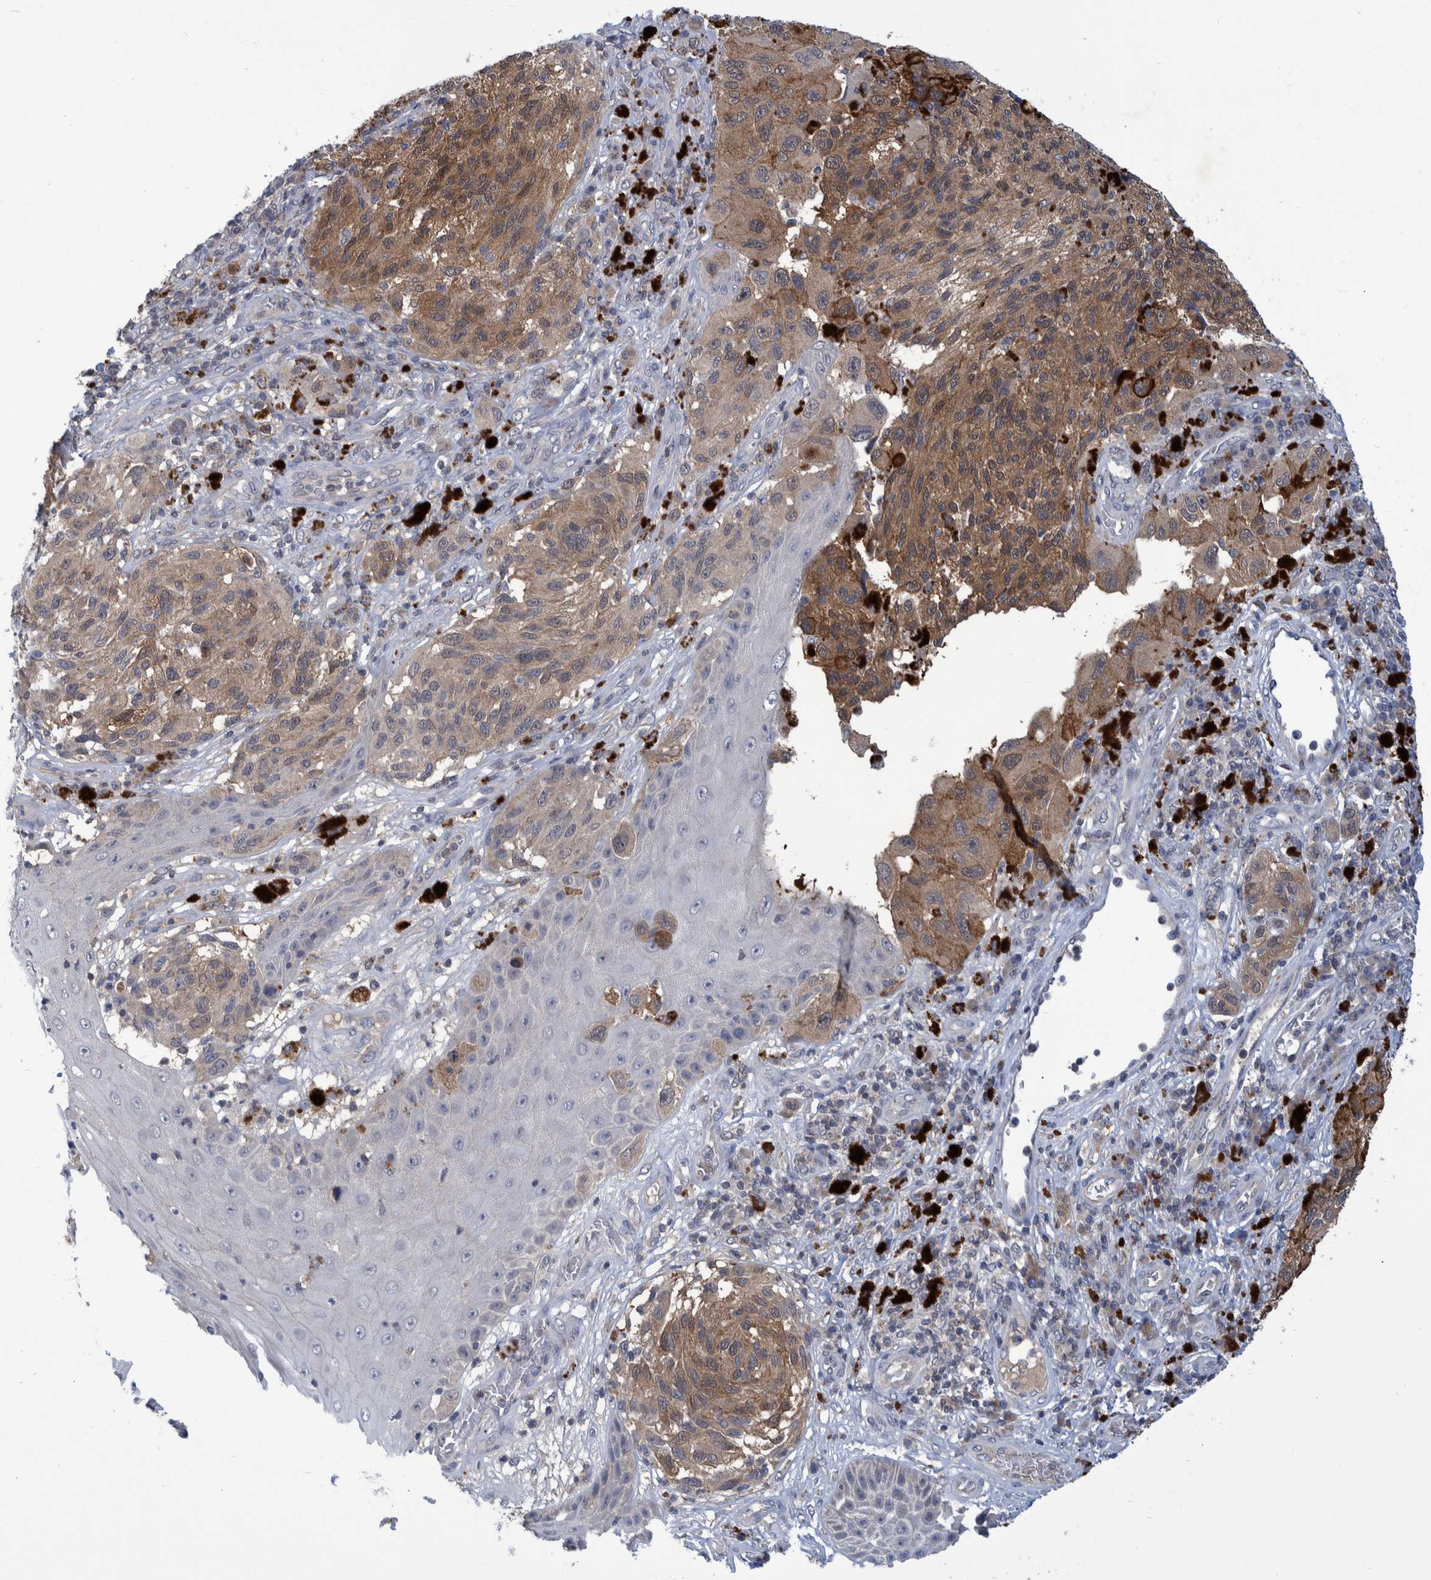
{"staining": {"intensity": "moderate", "quantity": ">75%", "location": "cytoplasmic/membranous"}, "tissue": "melanoma", "cell_type": "Tumor cells", "image_type": "cancer", "snomed": [{"axis": "morphology", "description": "Malignant melanoma, NOS"}, {"axis": "topography", "description": "Skin"}], "caption": "Human malignant melanoma stained for a protein (brown) reveals moderate cytoplasmic/membranous positive staining in approximately >75% of tumor cells.", "gene": "PCYT2", "patient": {"sex": "female", "age": 73}}